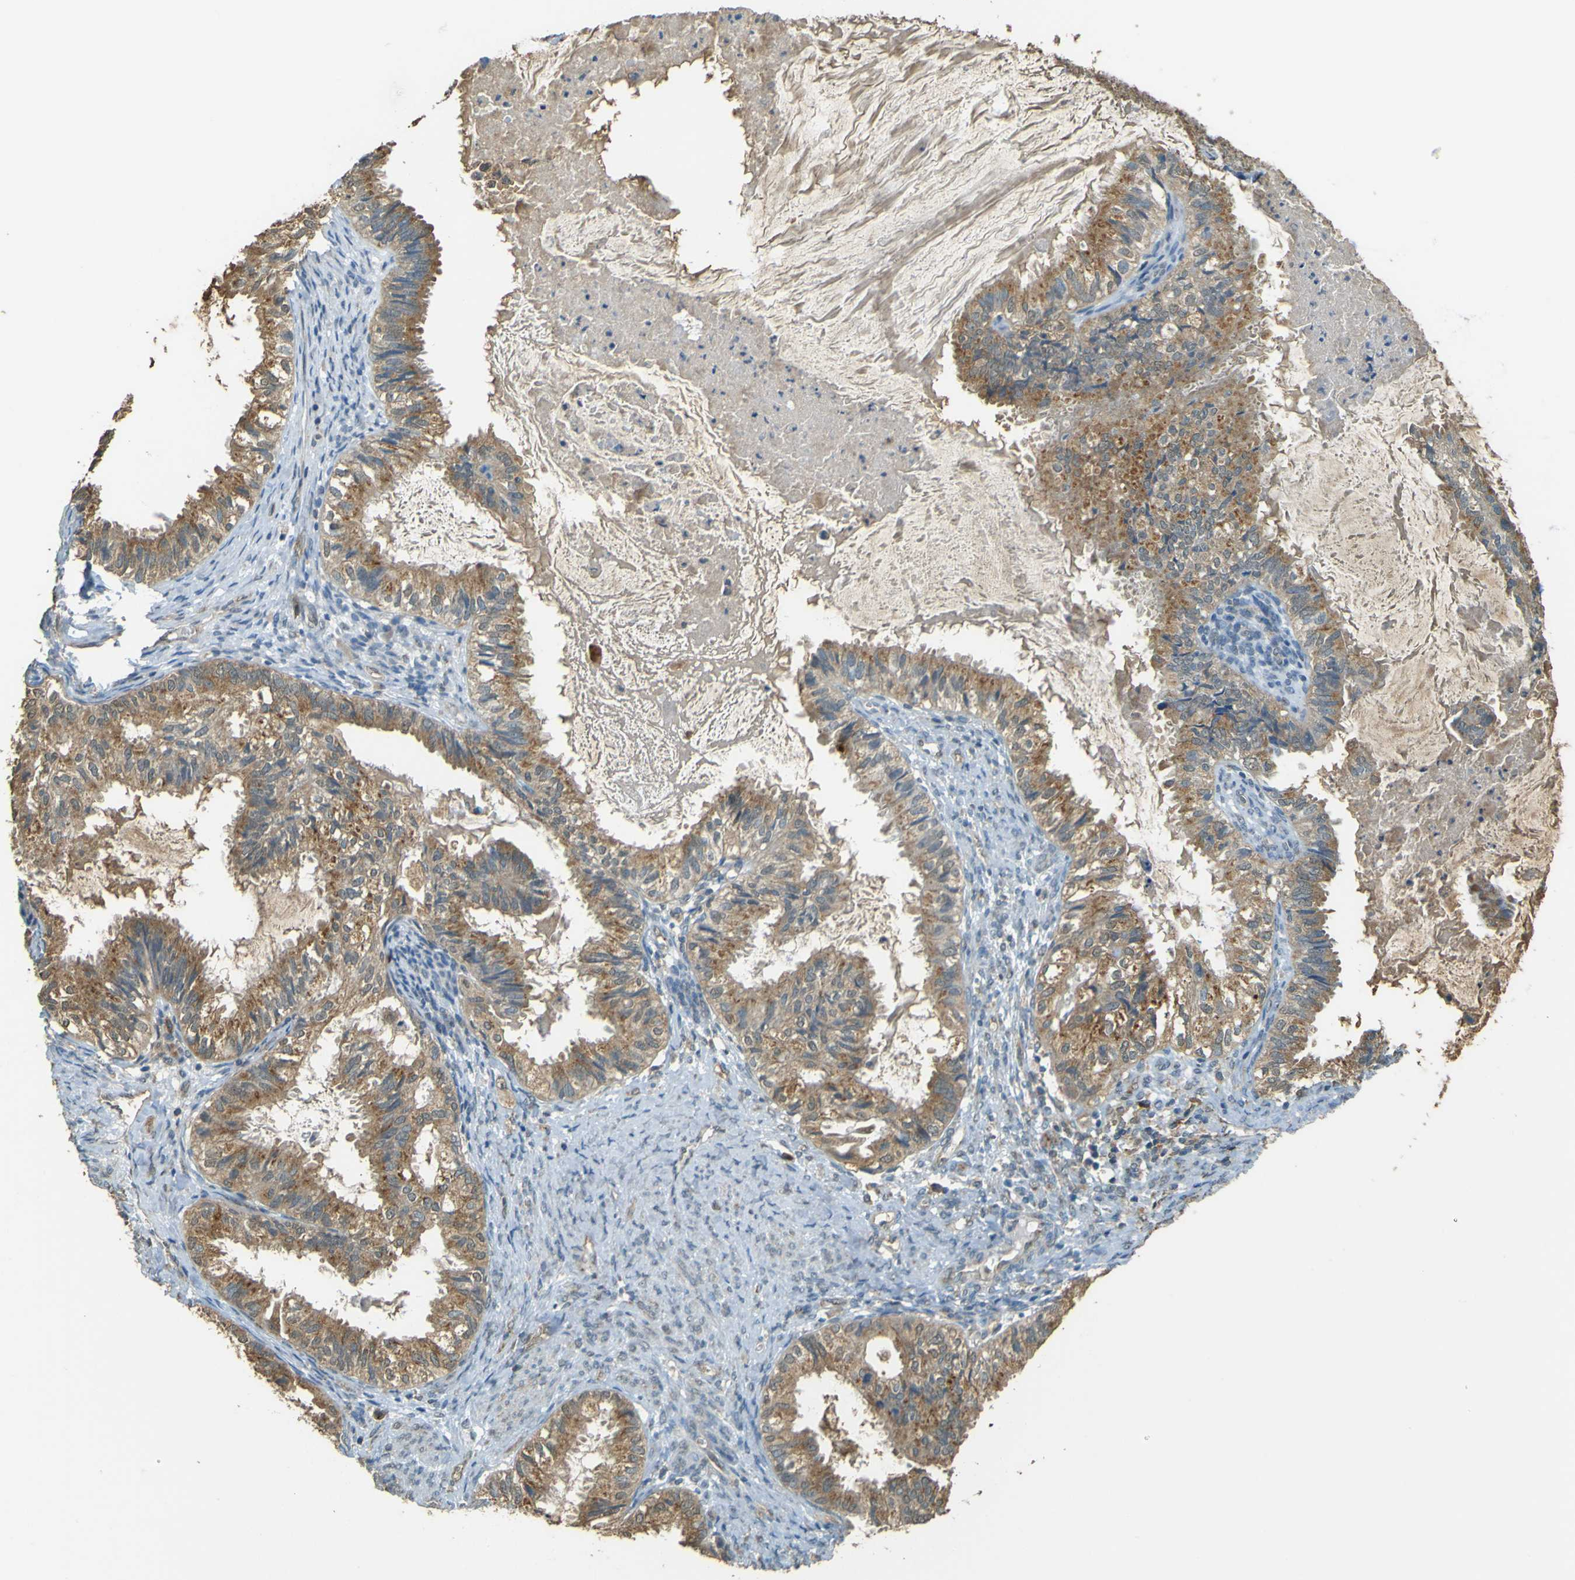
{"staining": {"intensity": "moderate", "quantity": ">75%", "location": "cytoplasmic/membranous"}, "tissue": "cervical cancer", "cell_type": "Tumor cells", "image_type": "cancer", "snomed": [{"axis": "morphology", "description": "Normal tissue, NOS"}, {"axis": "morphology", "description": "Adenocarcinoma, NOS"}, {"axis": "topography", "description": "Cervix"}, {"axis": "topography", "description": "Endometrium"}], "caption": "Immunohistochemistry micrograph of cervical adenocarcinoma stained for a protein (brown), which displays medium levels of moderate cytoplasmic/membranous staining in about >75% of tumor cells.", "gene": "GOLGA1", "patient": {"sex": "female", "age": 86}}